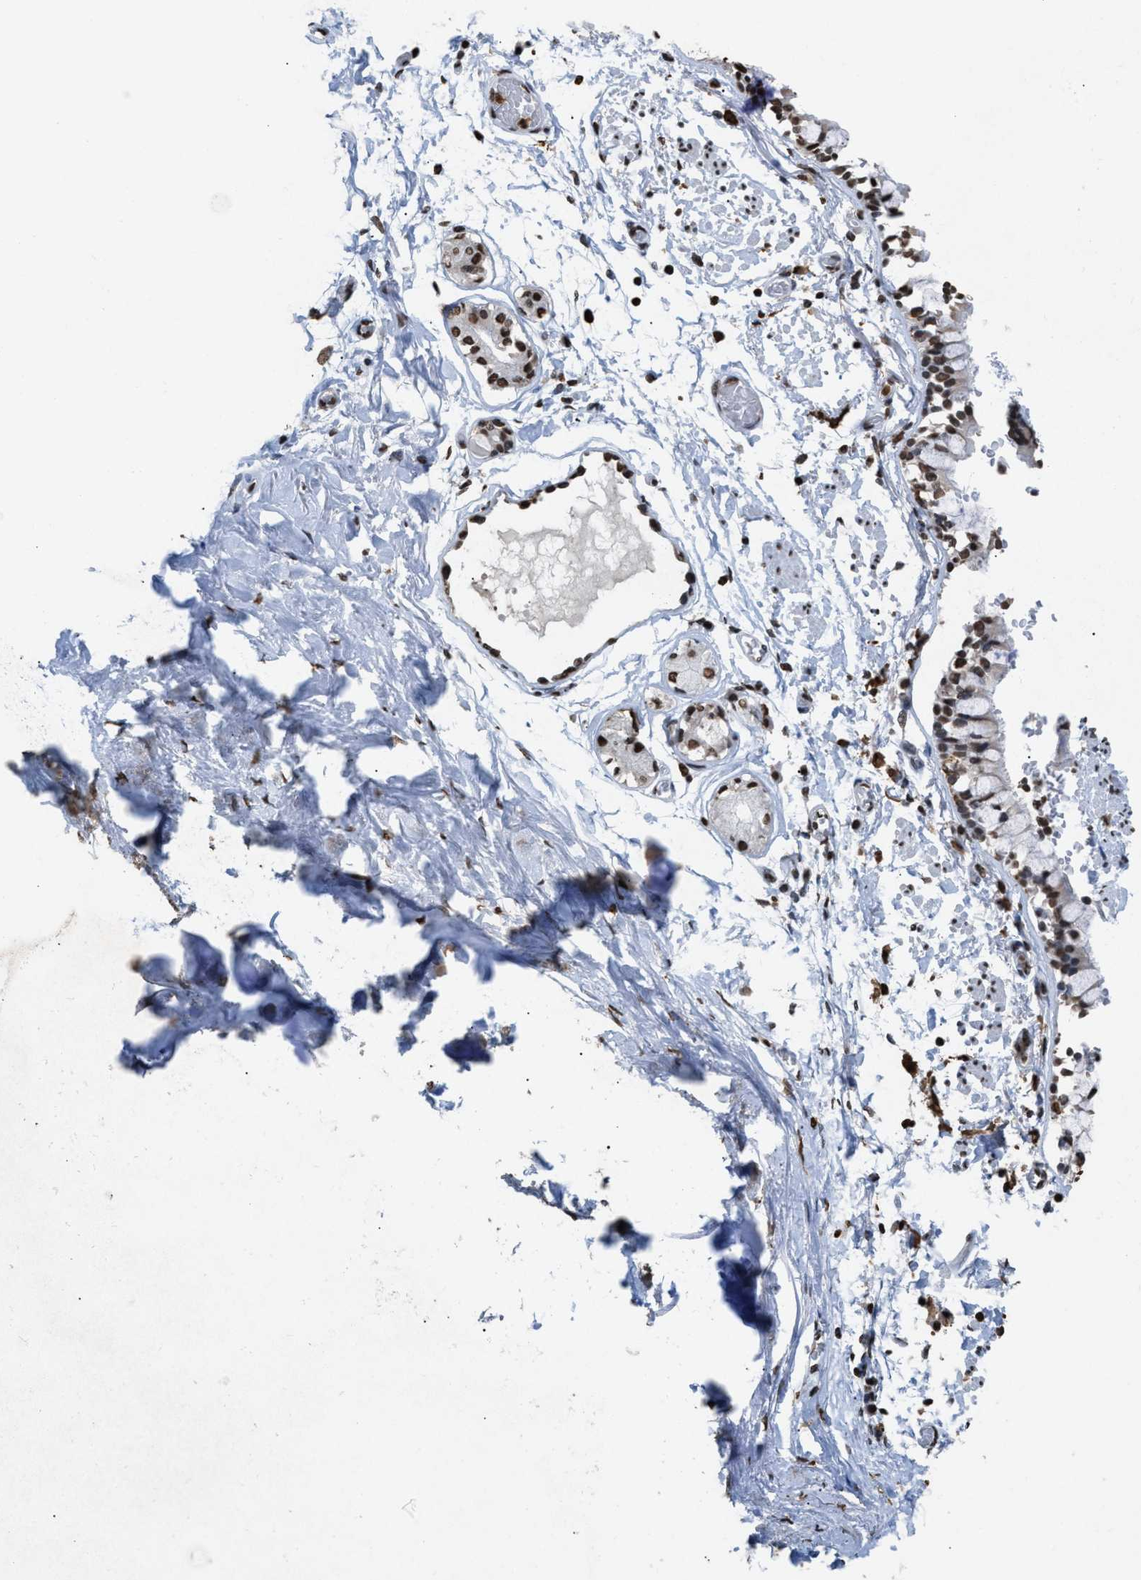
{"staining": {"intensity": "moderate", "quantity": ">75%", "location": "nuclear"}, "tissue": "adipose tissue", "cell_type": "Adipocytes", "image_type": "normal", "snomed": [{"axis": "morphology", "description": "Normal tissue, NOS"}, {"axis": "topography", "description": "Cartilage tissue"}, {"axis": "topography", "description": "Lung"}], "caption": "The image reveals a brown stain indicating the presence of a protein in the nuclear of adipocytes in adipose tissue.", "gene": "NUP88", "patient": {"sex": "female", "age": 77}}